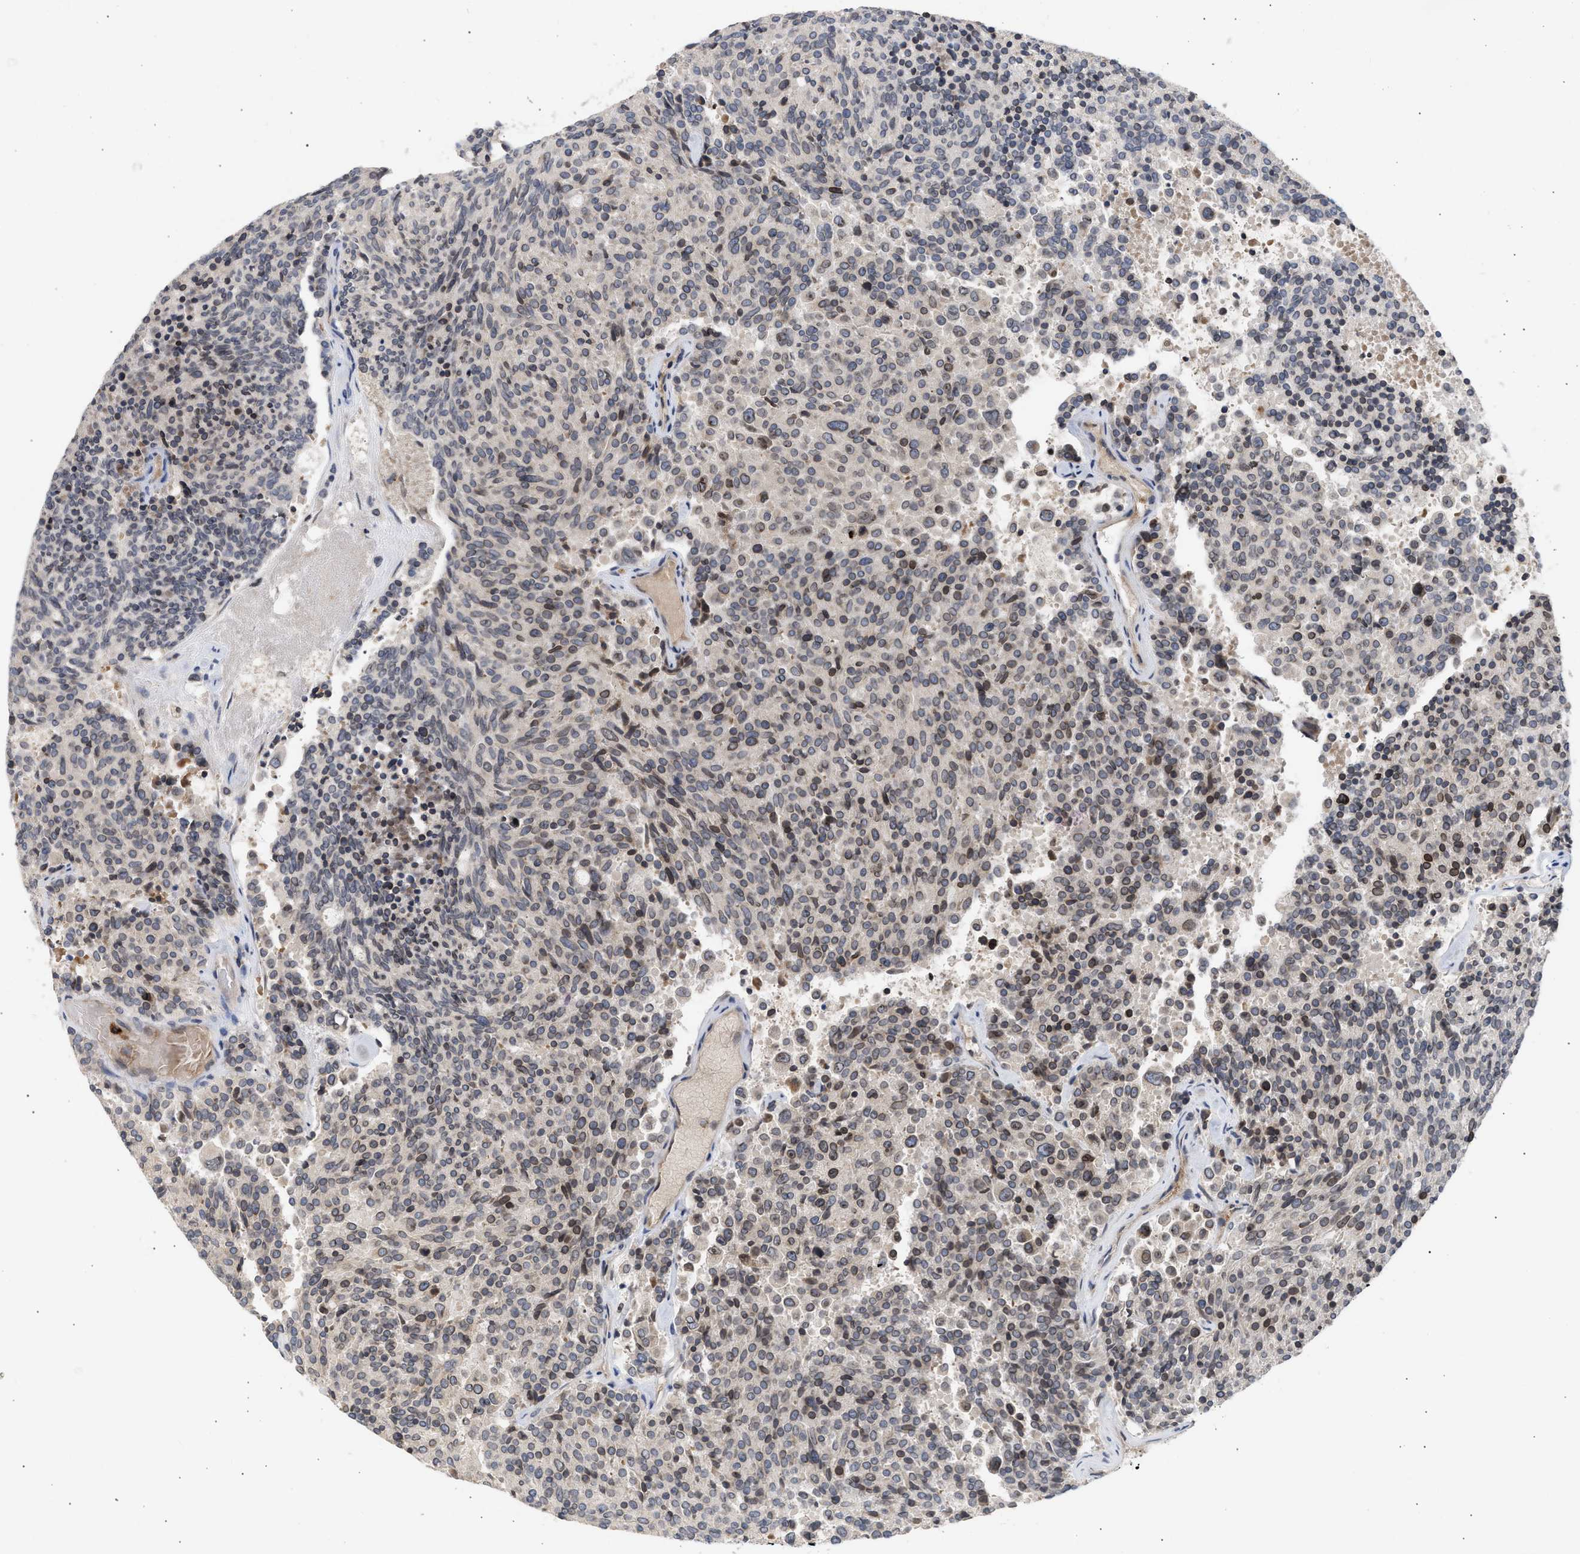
{"staining": {"intensity": "weak", "quantity": "25%-75%", "location": "cytoplasmic/membranous,nuclear"}, "tissue": "carcinoid", "cell_type": "Tumor cells", "image_type": "cancer", "snomed": [{"axis": "morphology", "description": "Carcinoid, malignant, NOS"}, {"axis": "topography", "description": "Pancreas"}], "caption": "Weak cytoplasmic/membranous and nuclear expression for a protein is present in about 25%-75% of tumor cells of carcinoid using IHC.", "gene": "NUP62", "patient": {"sex": "female", "age": 54}}